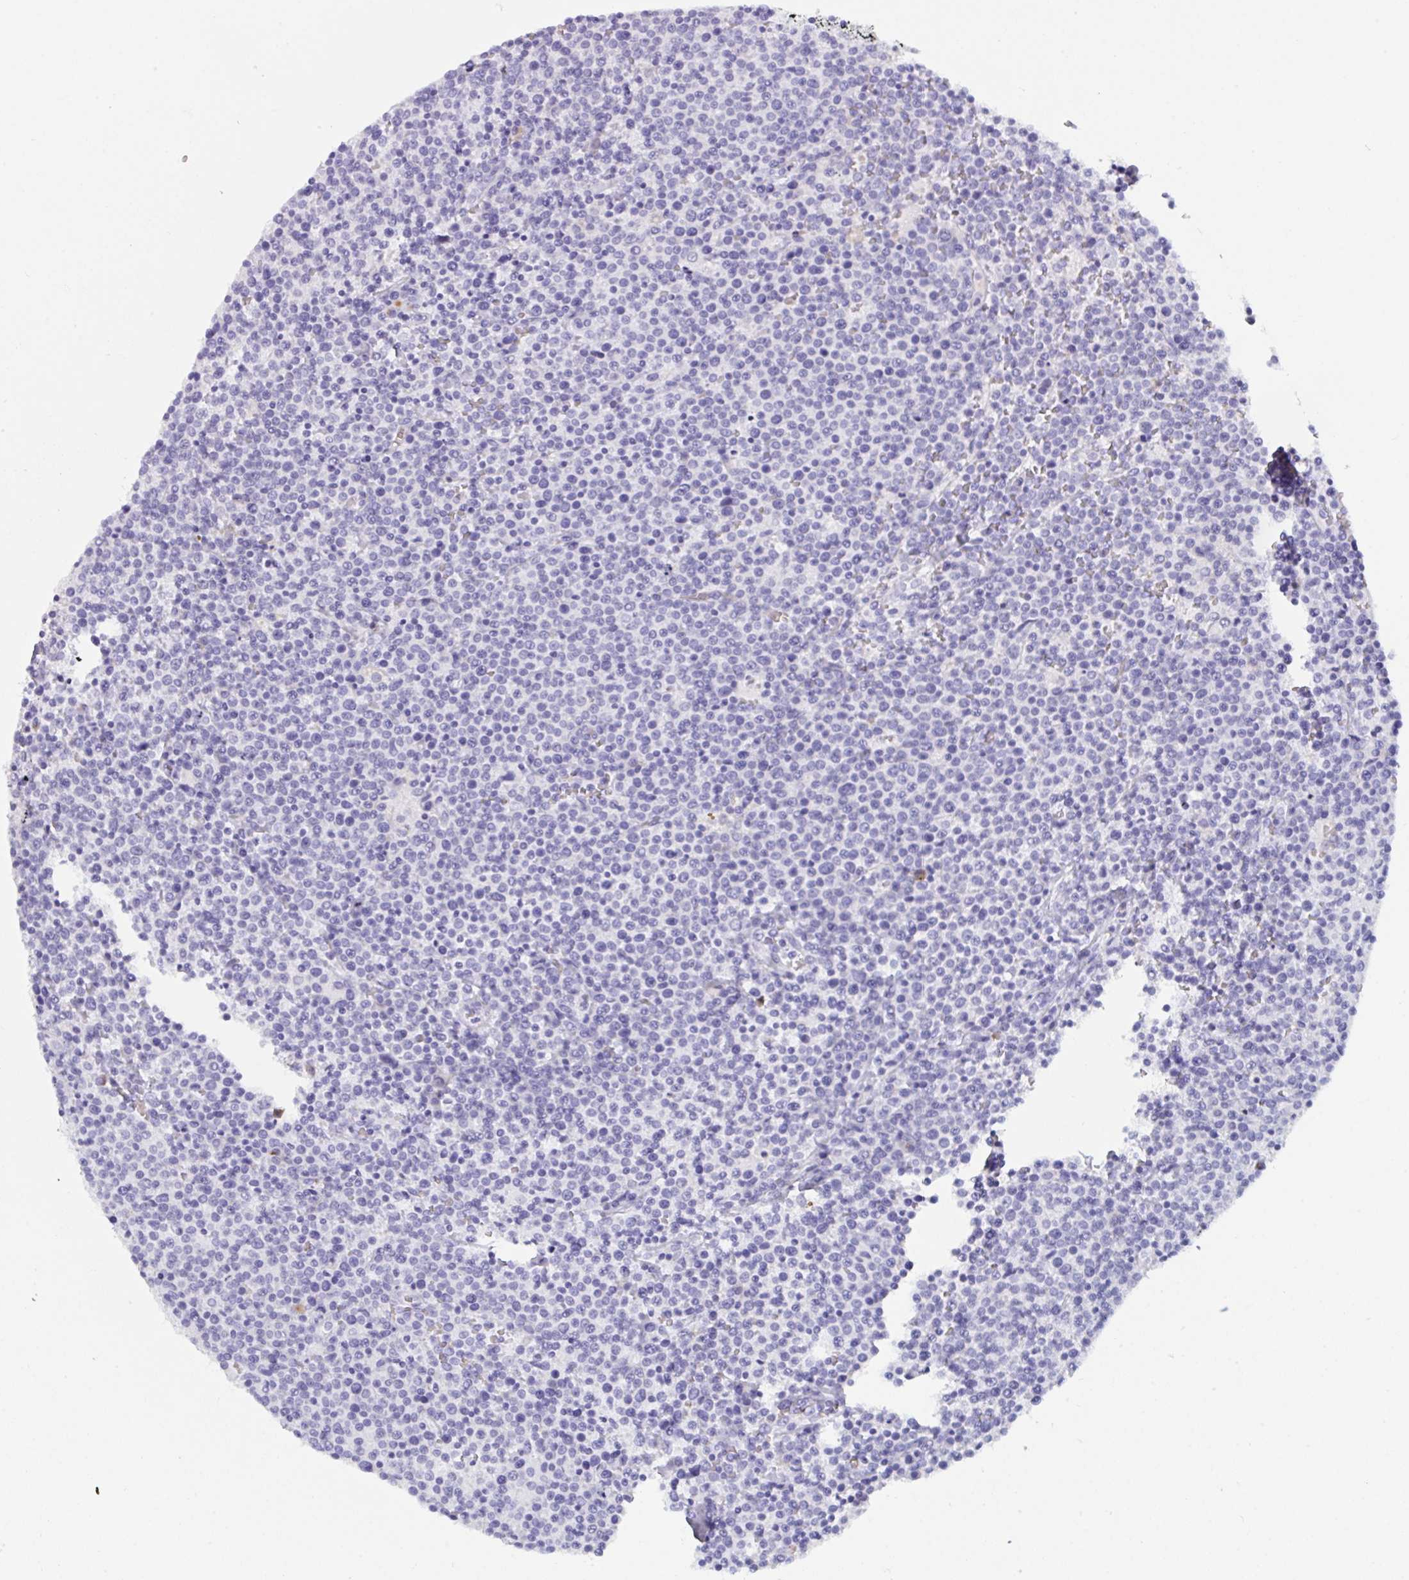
{"staining": {"intensity": "negative", "quantity": "none", "location": "none"}, "tissue": "lymphoma", "cell_type": "Tumor cells", "image_type": "cancer", "snomed": [{"axis": "morphology", "description": "Malignant lymphoma, non-Hodgkin's type, High grade"}, {"axis": "topography", "description": "Lymph node"}], "caption": "Image shows no protein expression in tumor cells of malignant lymphoma, non-Hodgkin's type (high-grade) tissue.", "gene": "SLC2A1", "patient": {"sex": "male", "age": 61}}